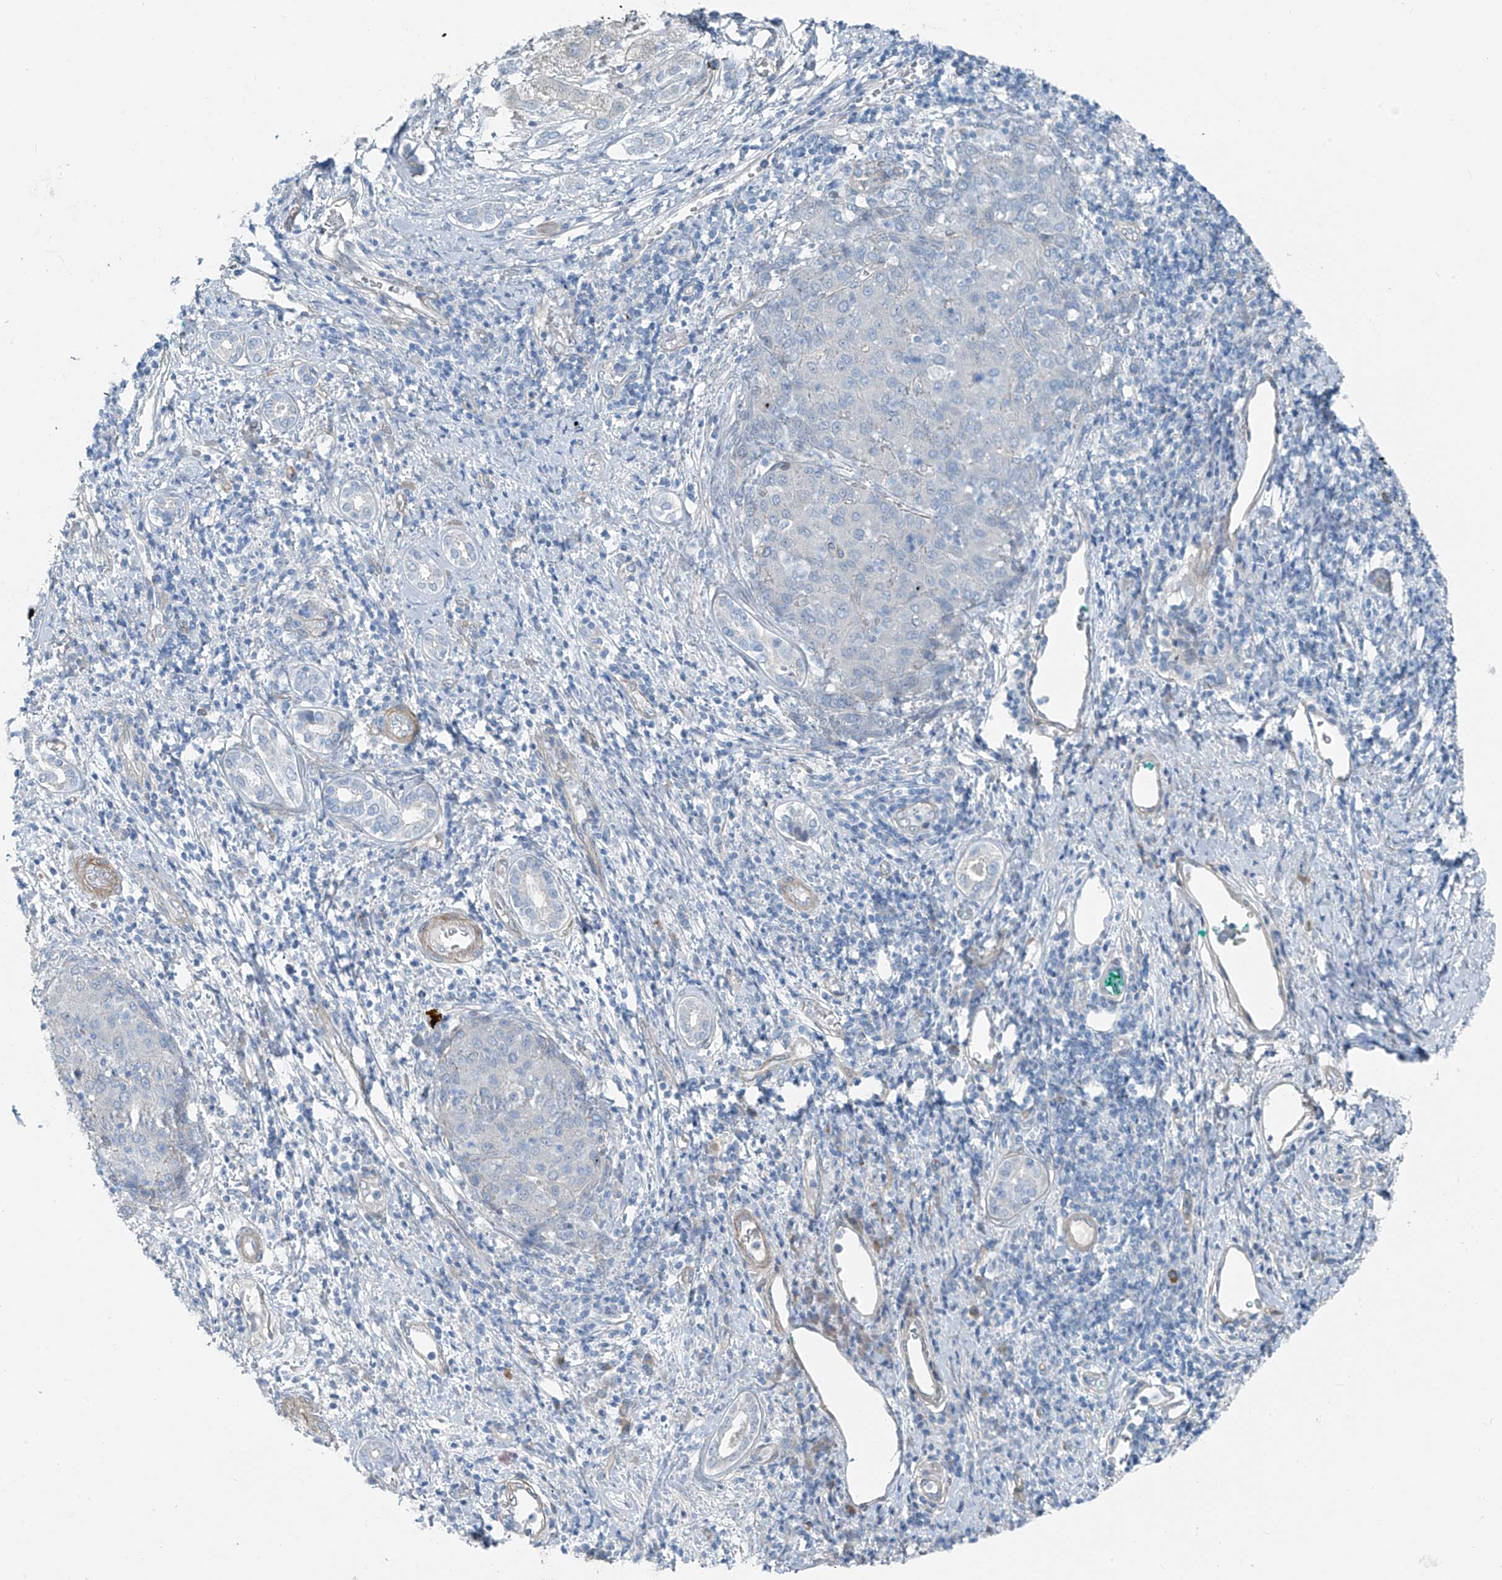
{"staining": {"intensity": "negative", "quantity": "none", "location": "none"}, "tissue": "liver cancer", "cell_type": "Tumor cells", "image_type": "cancer", "snomed": [{"axis": "morphology", "description": "Carcinoma, Hepatocellular, NOS"}, {"axis": "topography", "description": "Liver"}], "caption": "IHC image of hepatocellular carcinoma (liver) stained for a protein (brown), which displays no expression in tumor cells.", "gene": "TNS2", "patient": {"sex": "male", "age": 65}}